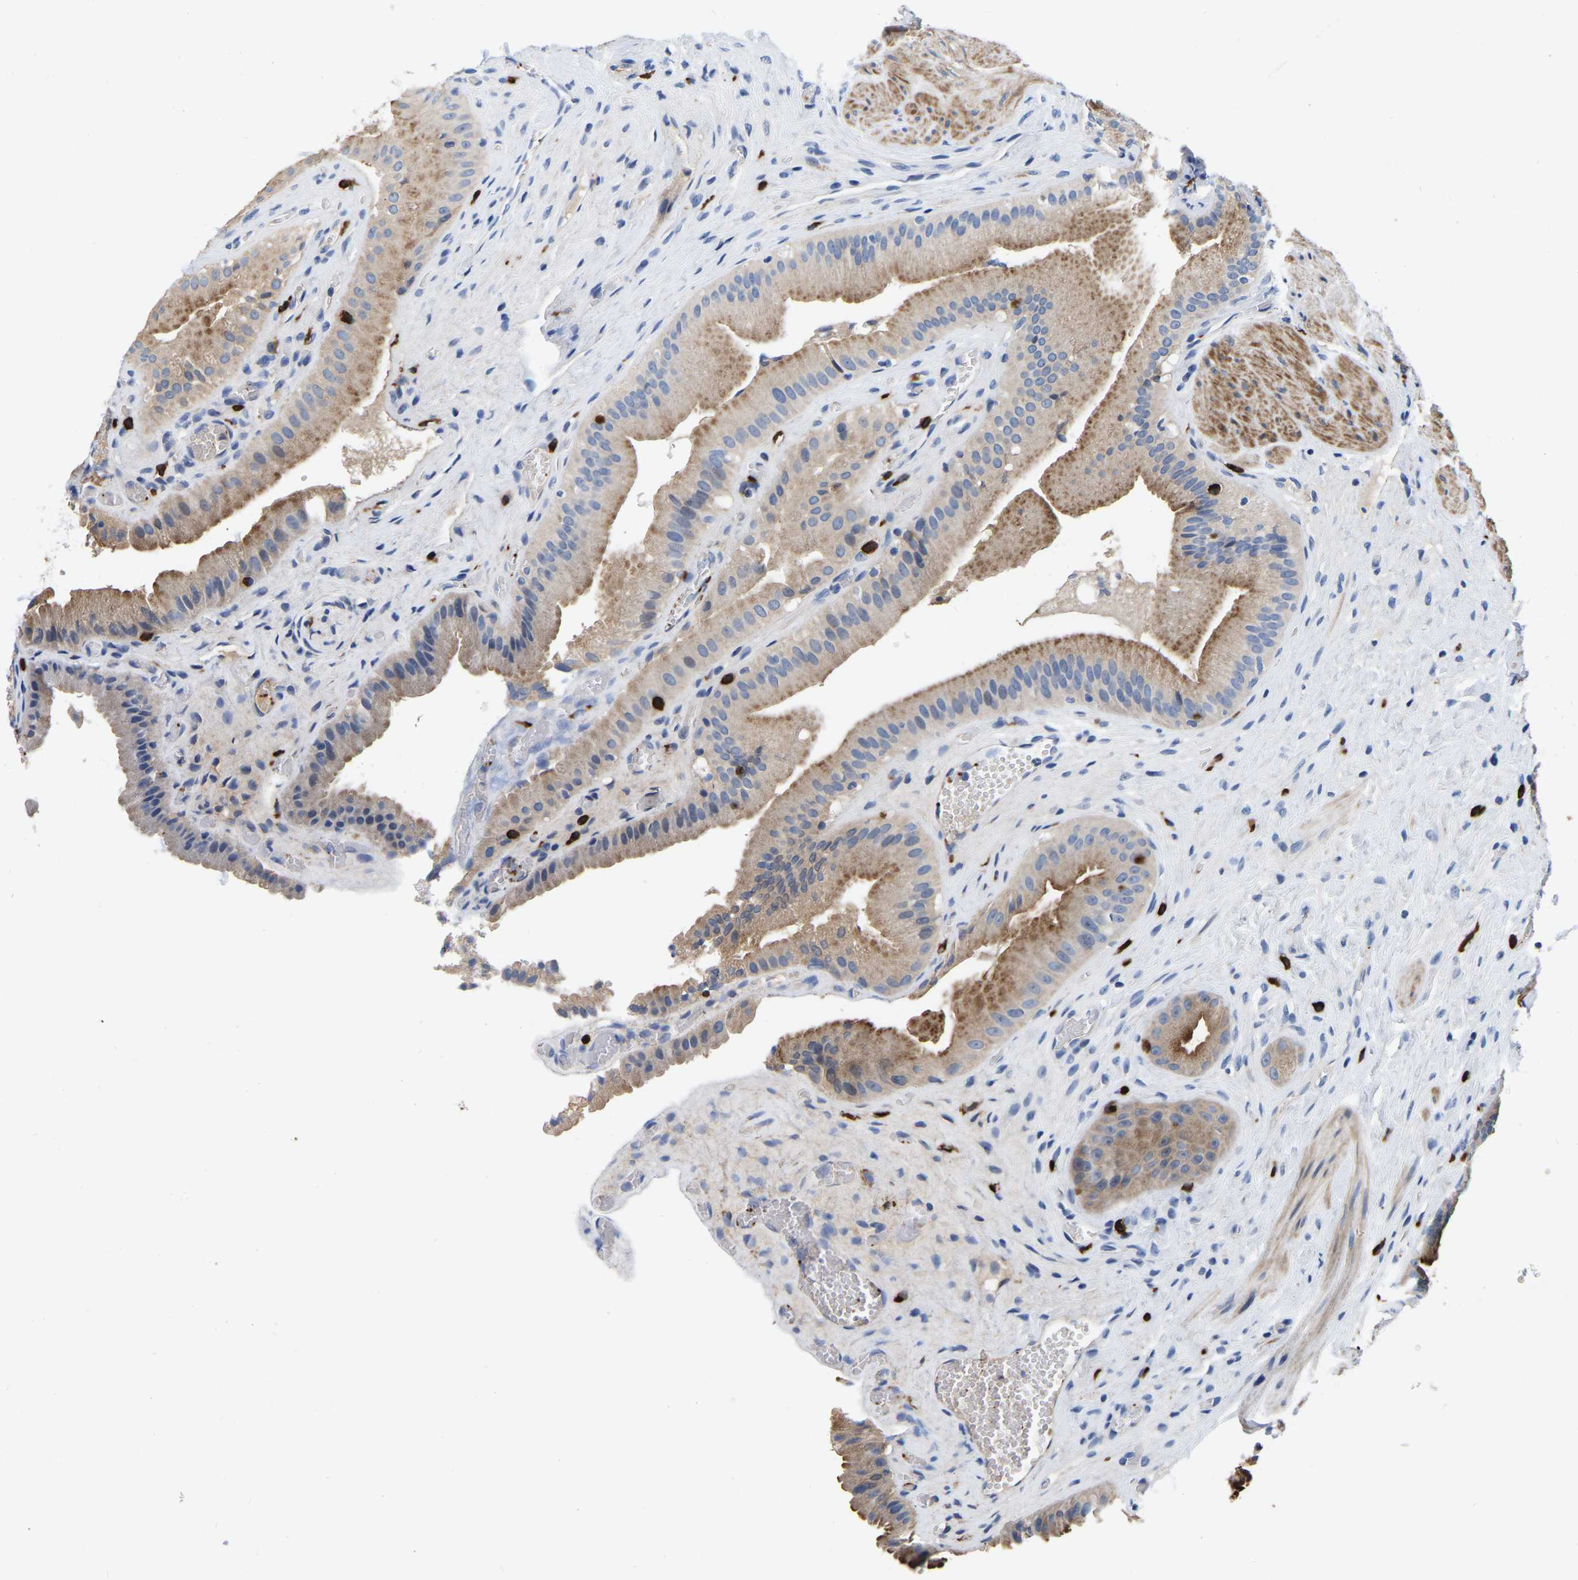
{"staining": {"intensity": "moderate", "quantity": ">75%", "location": "cytoplasmic/membranous"}, "tissue": "gallbladder", "cell_type": "Glandular cells", "image_type": "normal", "snomed": [{"axis": "morphology", "description": "Normal tissue, NOS"}, {"axis": "topography", "description": "Gallbladder"}], "caption": "DAB immunohistochemical staining of unremarkable human gallbladder demonstrates moderate cytoplasmic/membranous protein expression in about >75% of glandular cells.", "gene": "RAB27B", "patient": {"sex": "male", "age": 49}}